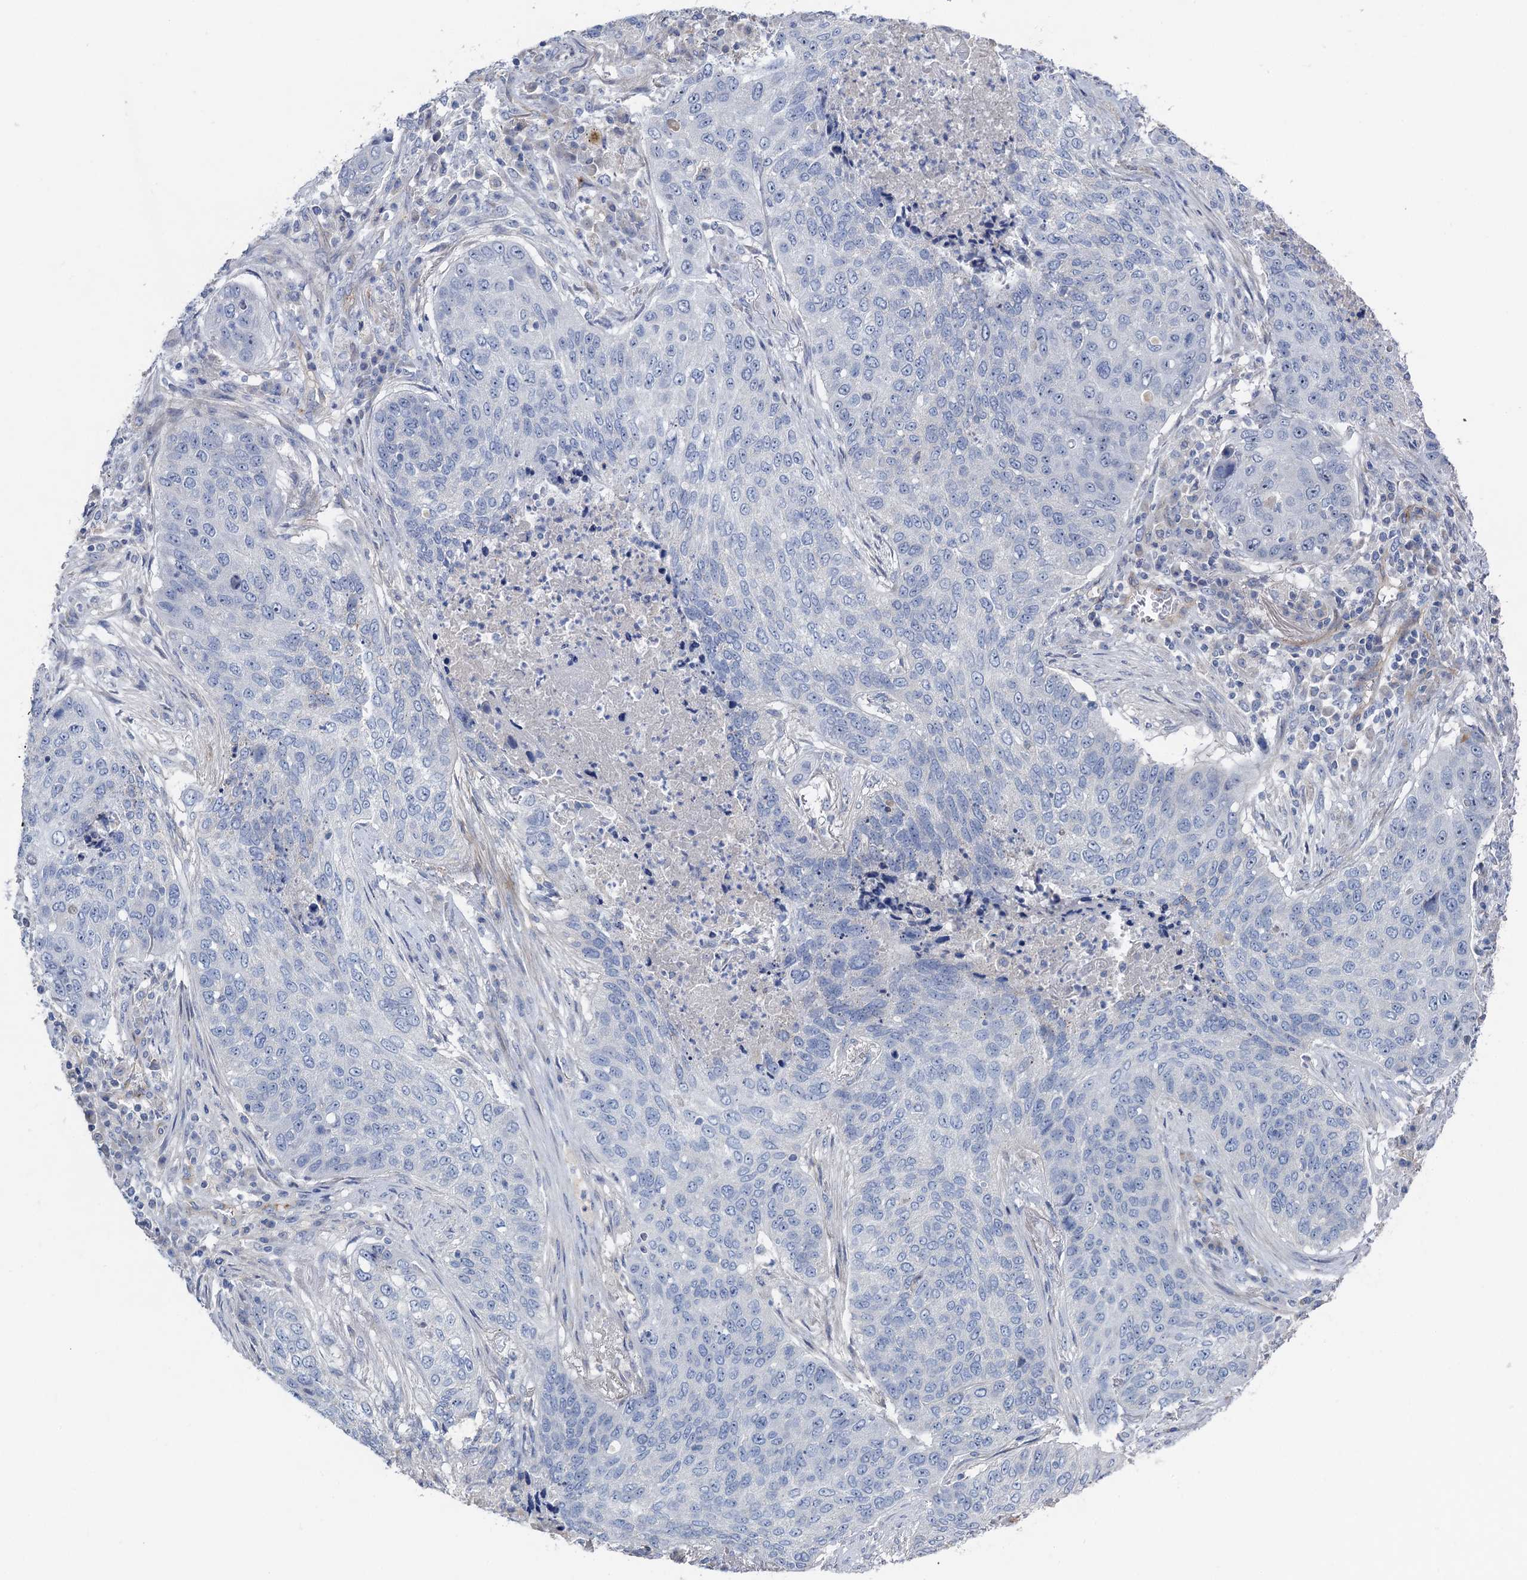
{"staining": {"intensity": "negative", "quantity": "none", "location": "none"}, "tissue": "lung cancer", "cell_type": "Tumor cells", "image_type": "cancer", "snomed": [{"axis": "morphology", "description": "Squamous cell carcinoma, NOS"}, {"axis": "topography", "description": "Lung"}], "caption": "There is no significant staining in tumor cells of squamous cell carcinoma (lung). Nuclei are stained in blue.", "gene": "PLLP", "patient": {"sex": "female", "age": 63}}